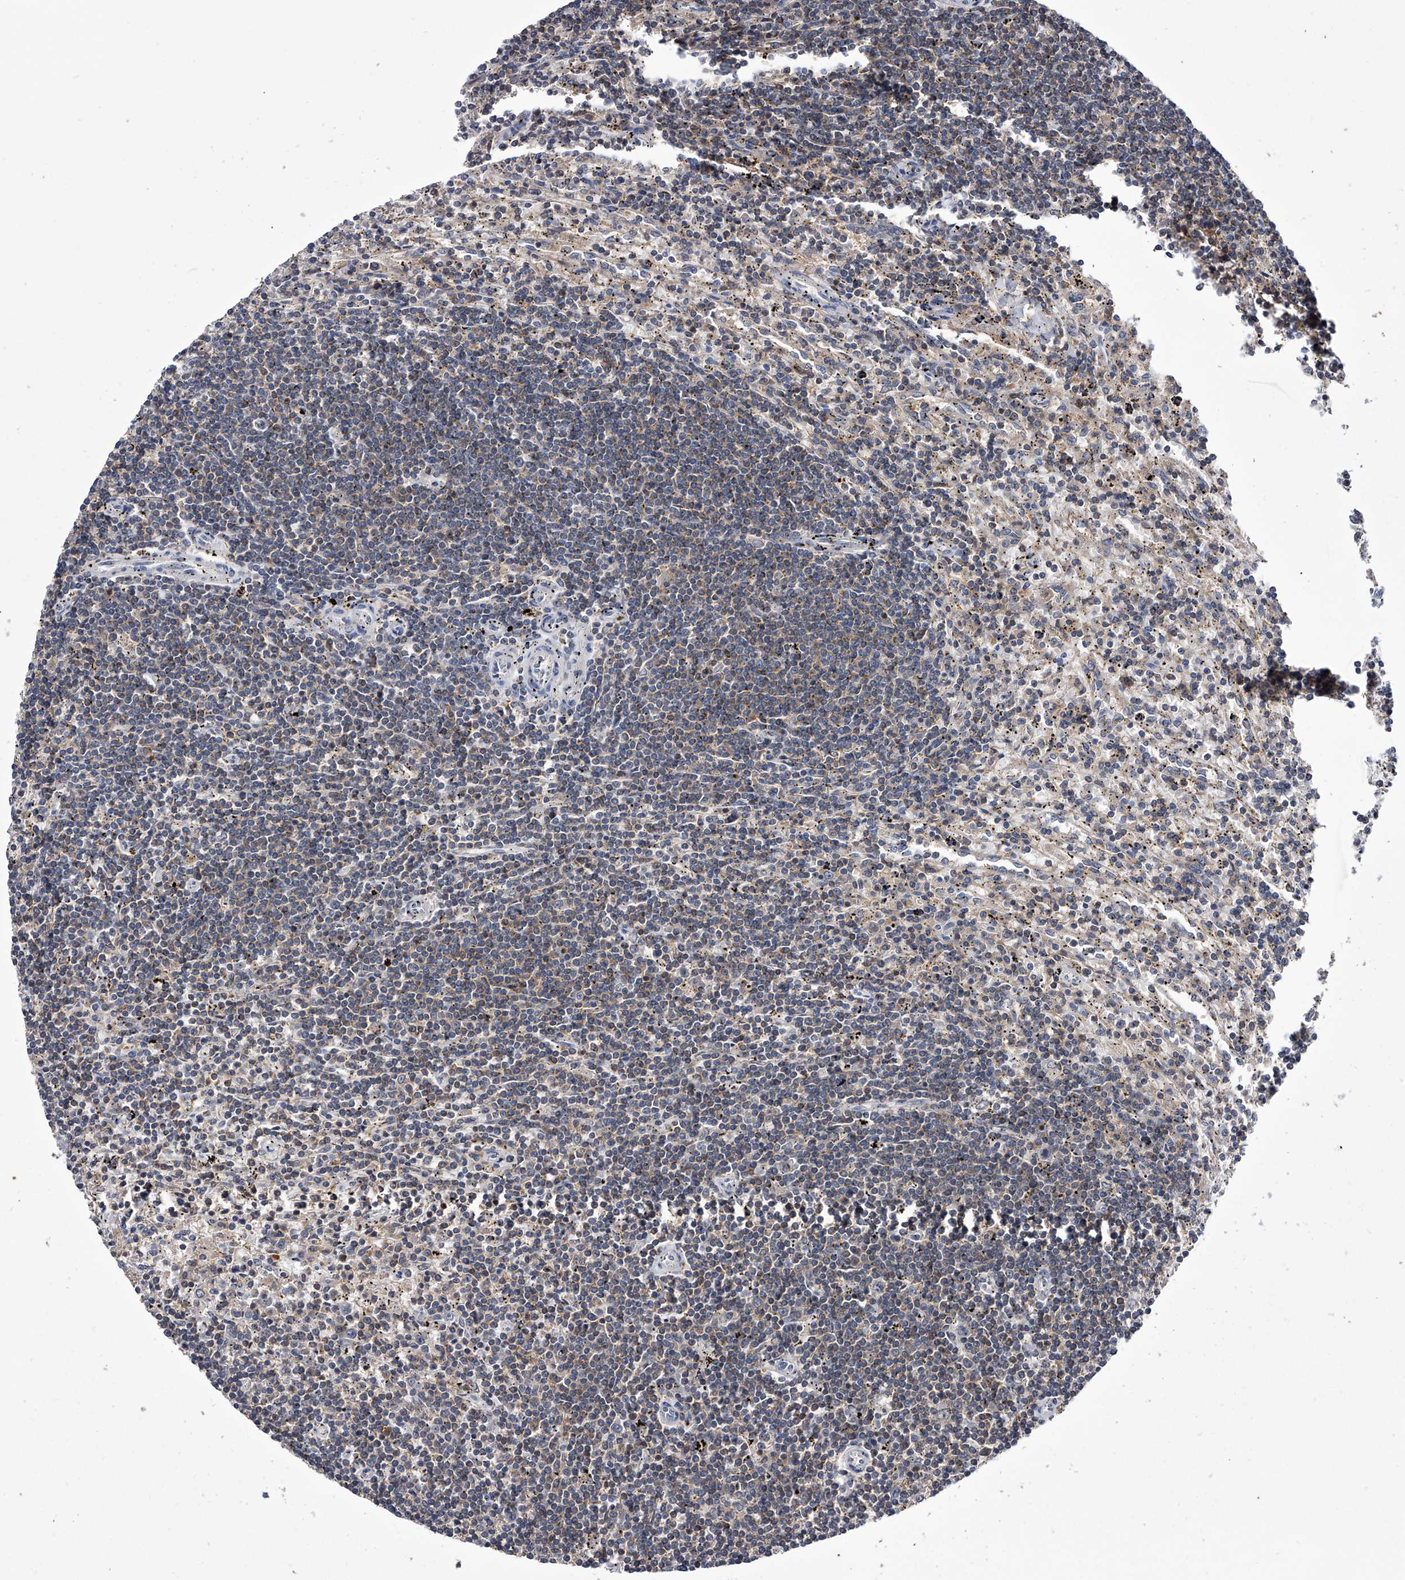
{"staining": {"intensity": "weak", "quantity": "25%-75%", "location": "cytoplasmic/membranous"}, "tissue": "lymphoma", "cell_type": "Tumor cells", "image_type": "cancer", "snomed": [{"axis": "morphology", "description": "Malignant lymphoma, non-Hodgkin's type, Low grade"}, {"axis": "topography", "description": "Spleen"}], "caption": "About 25%-75% of tumor cells in human low-grade malignant lymphoma, non-Hodgkin's type demonstrate weak cytoplasmic/membranous protein positivity as visualized by brown immunohistochemical staining.", "gene": "PAN3", "patient": {"sex": "male", "age": 76}}